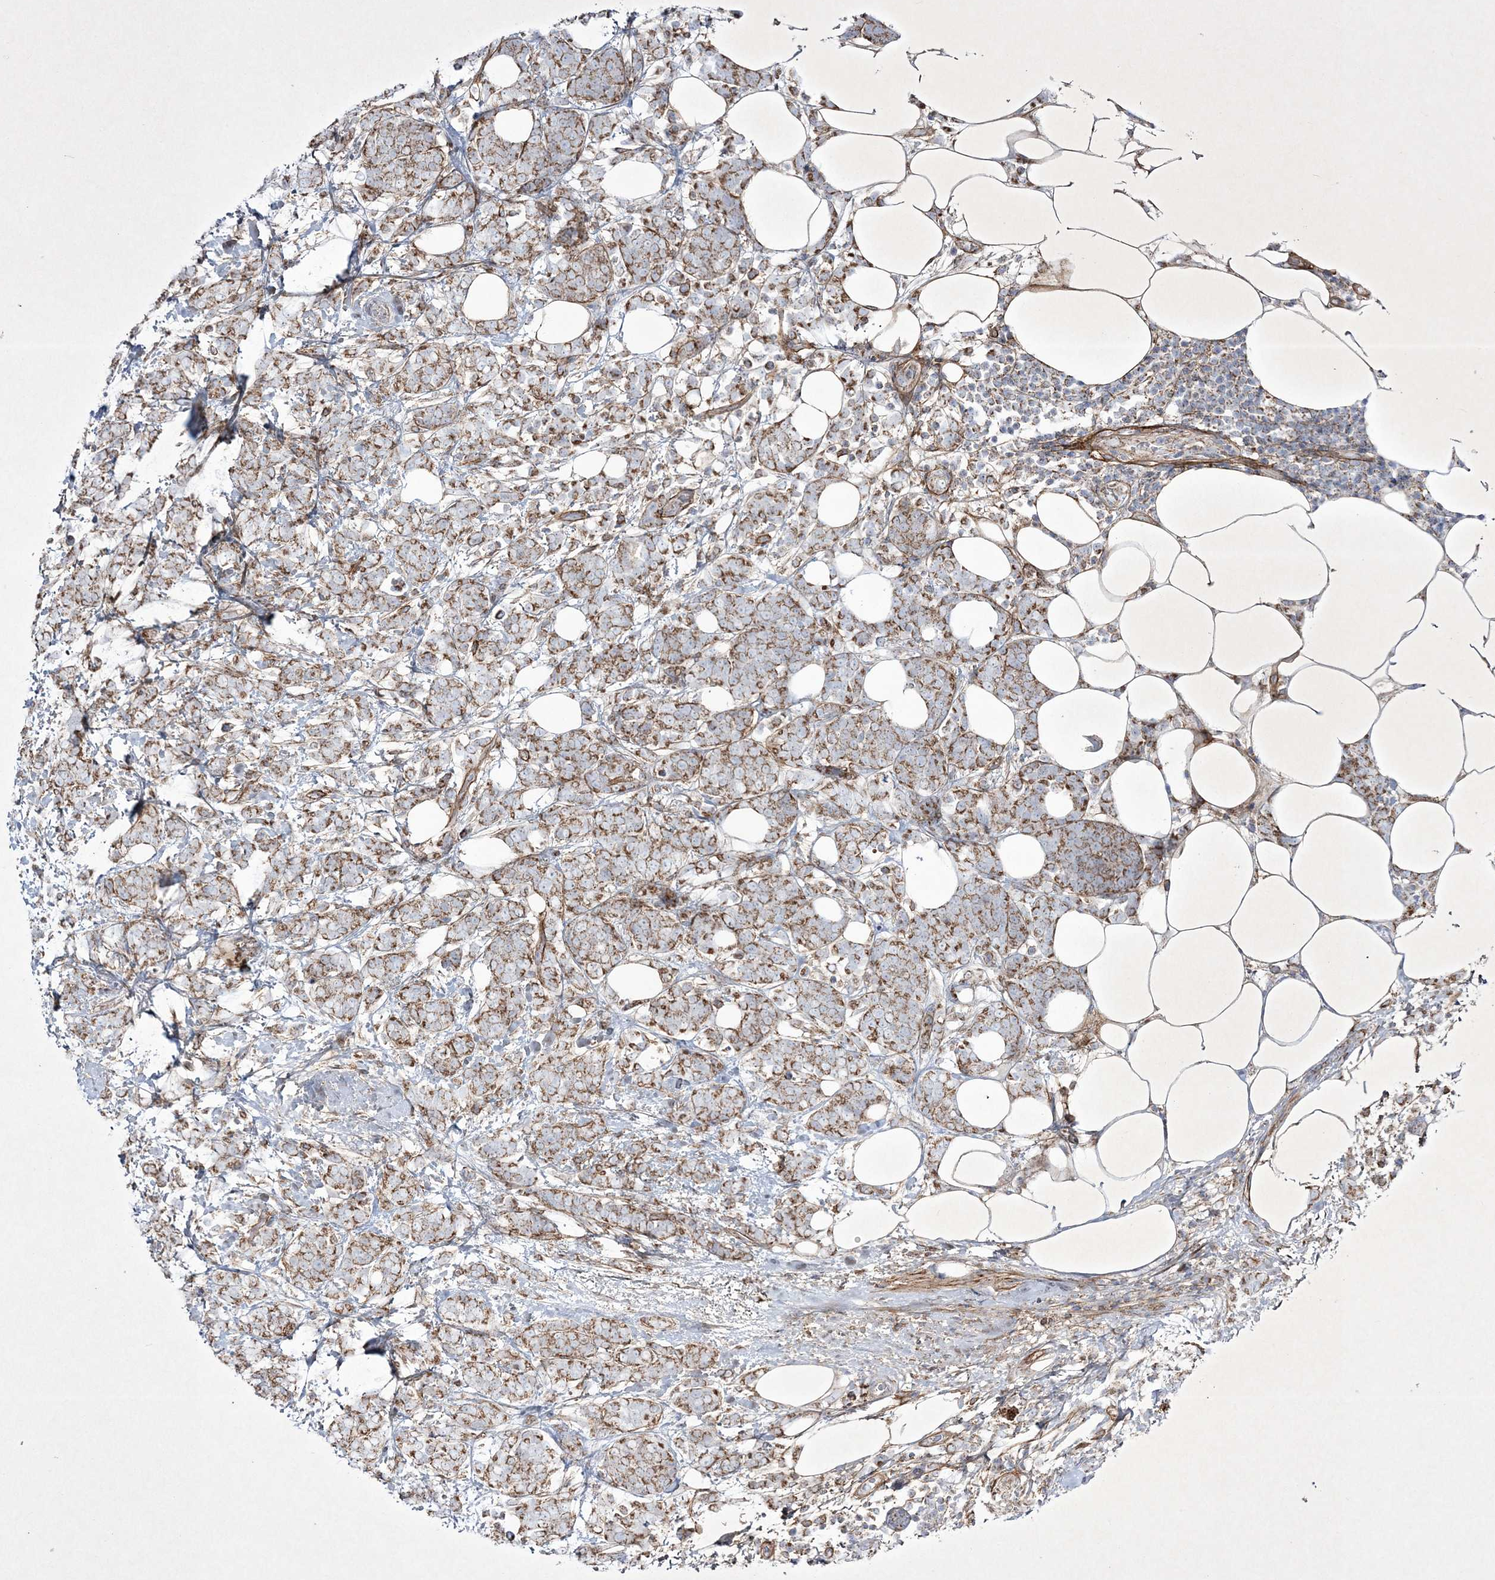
{"staining": {"intensity": "moderate", "quantity": ">75%", "location": "cytoplasmic/membranous"}, "tissue": "breast cancer", "cell_type": "Tumor cells", "image_type": "cancer", "snomed": [{"axis": "morphology", "description": "Lobular carcinoma"}, {"axis": "topography", "description": "Breast"}], "caption": "This is an image of immunohistochemistry staining of breast cancer (lobular carcinoma), which shows moderate positivity in the cytoplasmic/membranous of tumor cells.", "gene": "RICTOR", "patient": {"sex": "female", "age": 58}}